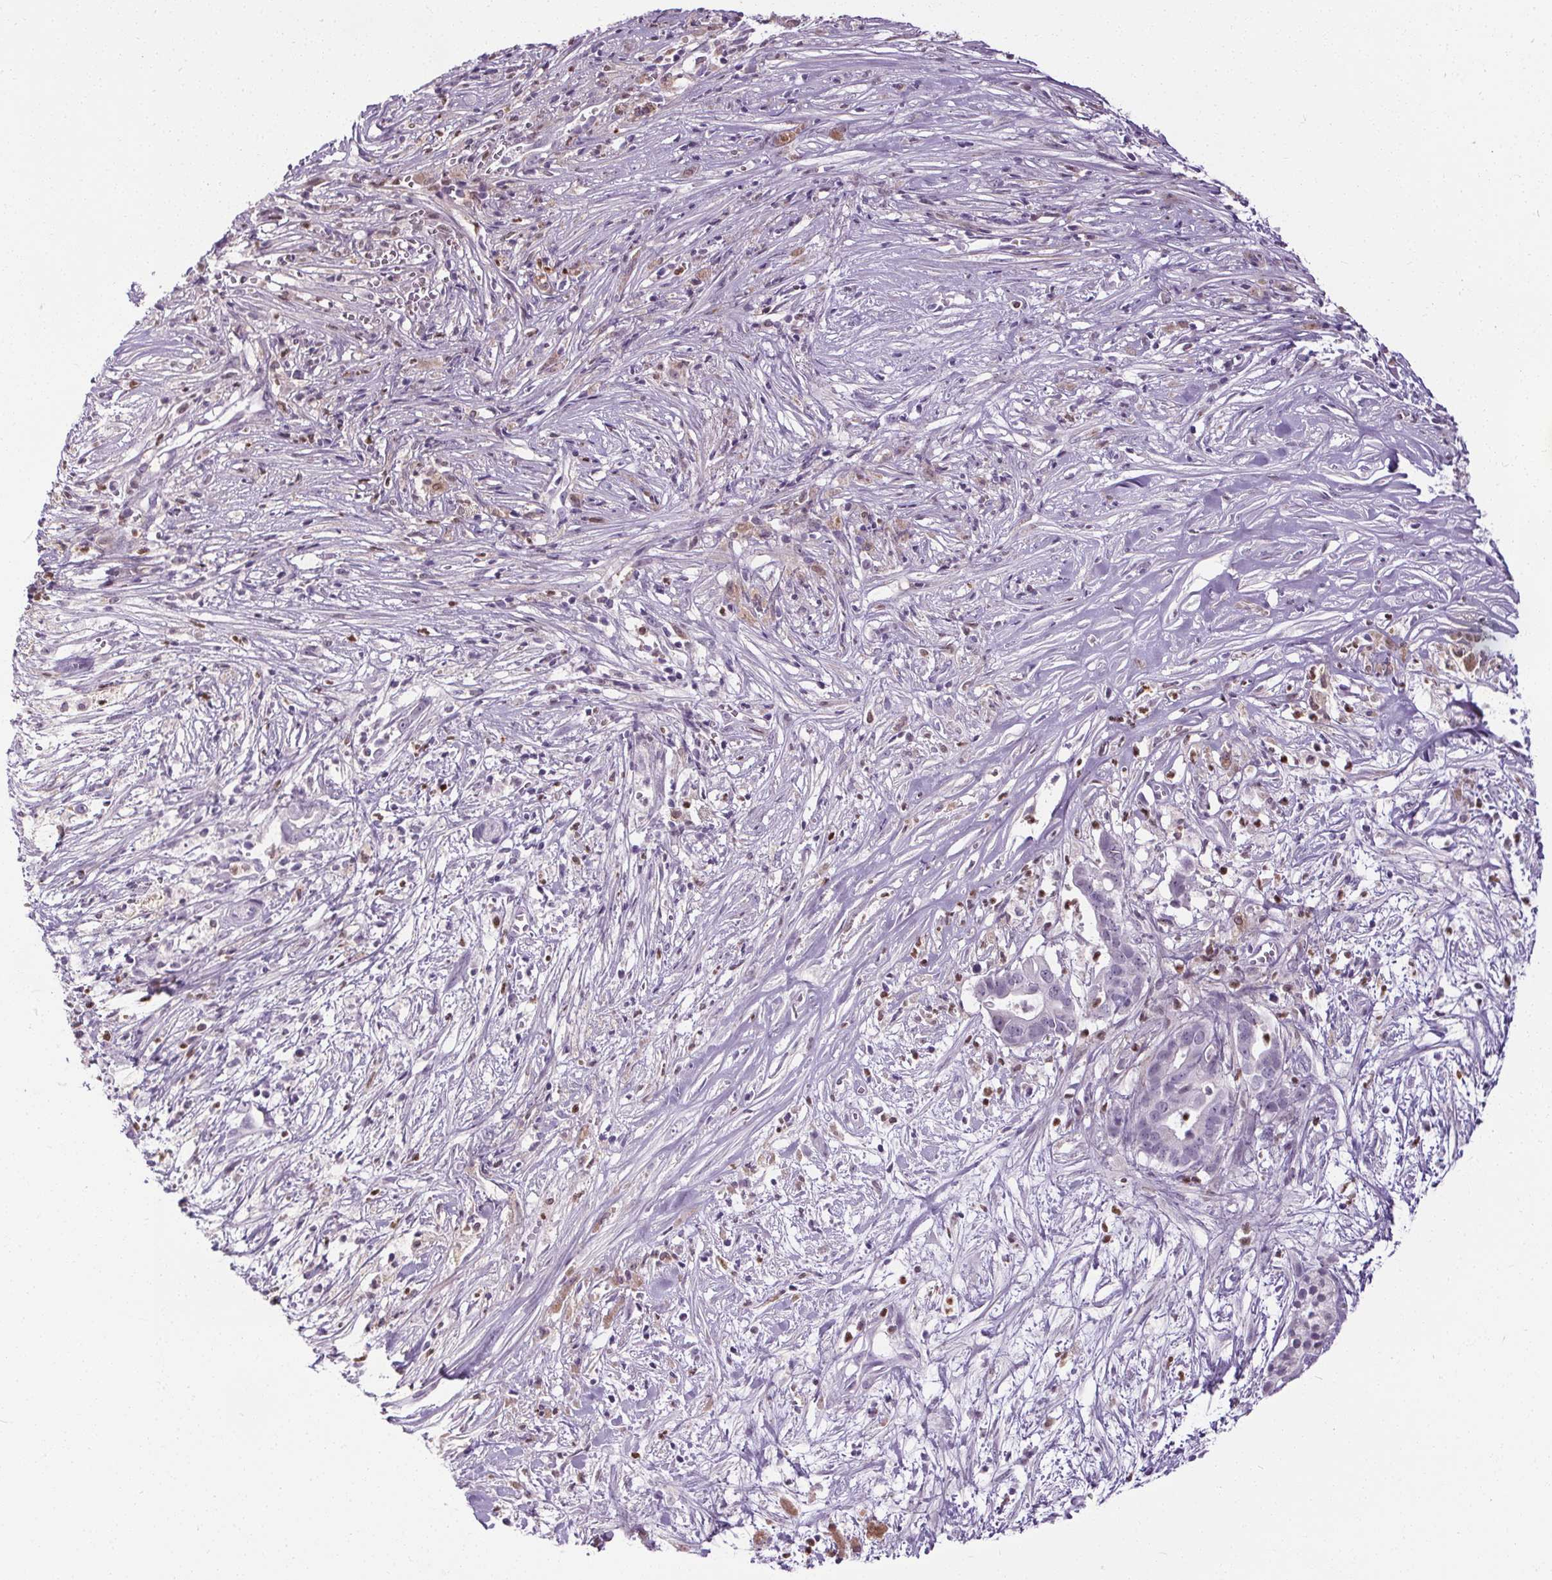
{"staining": {"intensity": "negative", "quantity": "none", "location": "none"}, "tissue": "pancreatic cancer", "cell_type": "Tumor cells", "image_type": "cancer", "snomed": [{"axis": "morphology", "description": "Adenocarcinoma, NOS"}, {"axis": "topography", "description": "Pancreas"}], "caption": "High power microscopy histopathology image of an immunohistochemistry (IHC) histopathology image of pancreatic cancer (adenocarcinoma), revealing no significant expression in tumor cells.", "gene": "TMEM240", "patient": {"sex": "male", "age": 61}}